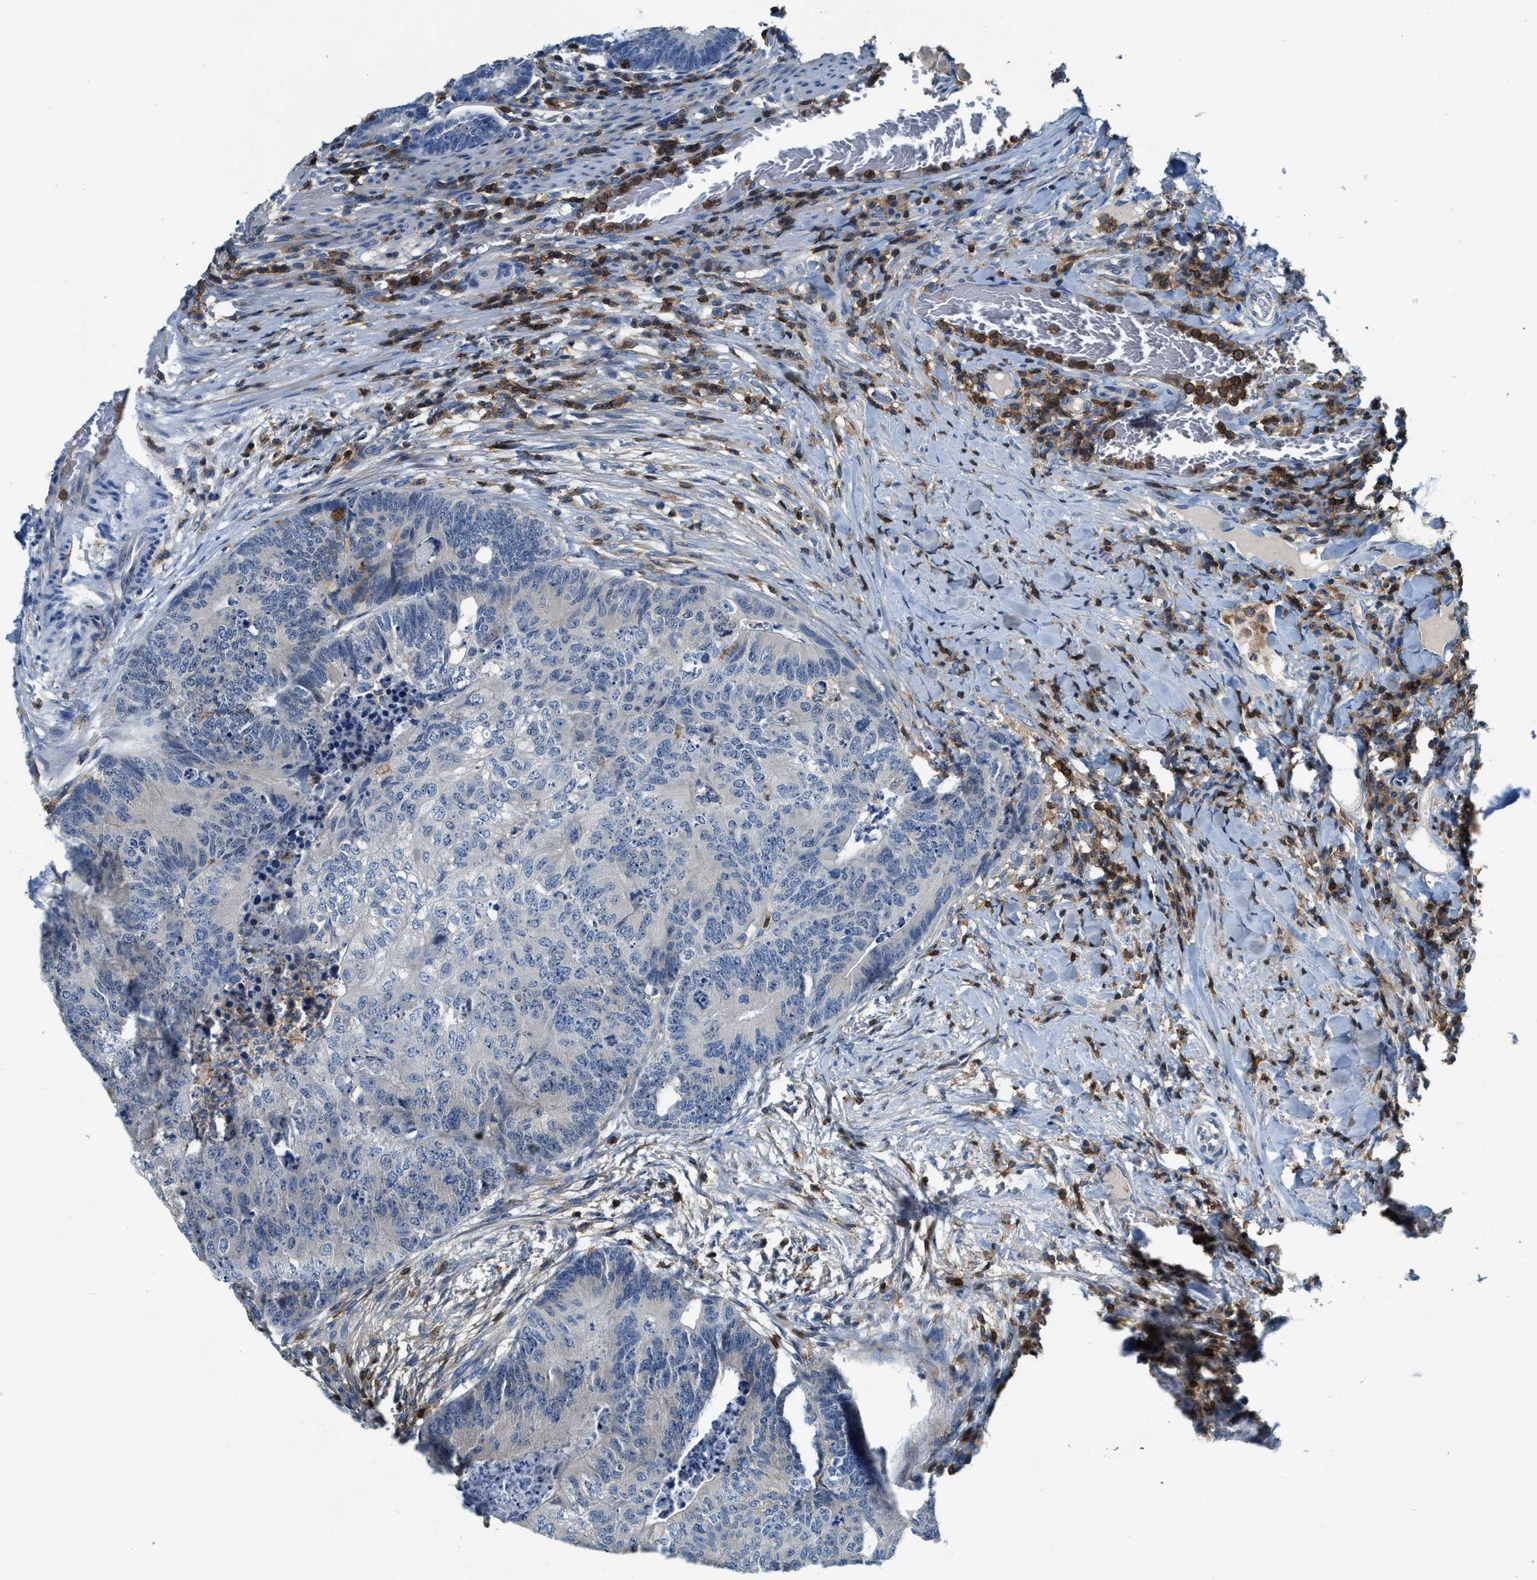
{"staining": {"intensity": "negative", "quantity": "none", "location": "none"}, "tissue": "colorectal cancer", "cell_type": "Tumor cells", "image_type": "cancer", "snomed": [{"axis": "morphology", "description": "Adenocarcinoma, NOS"}, {"axis": "topography", "description": "Colon"}], "caption": "Protein analysis of colorectal cancer (adenocarcinoma) shows no significant positivity in tumor cells. (Brightfield microscopy of DAB immunohistochemistry at high magnification).", "gene": "MYO1G", "patient": {"sex": "female", "age": 67}}